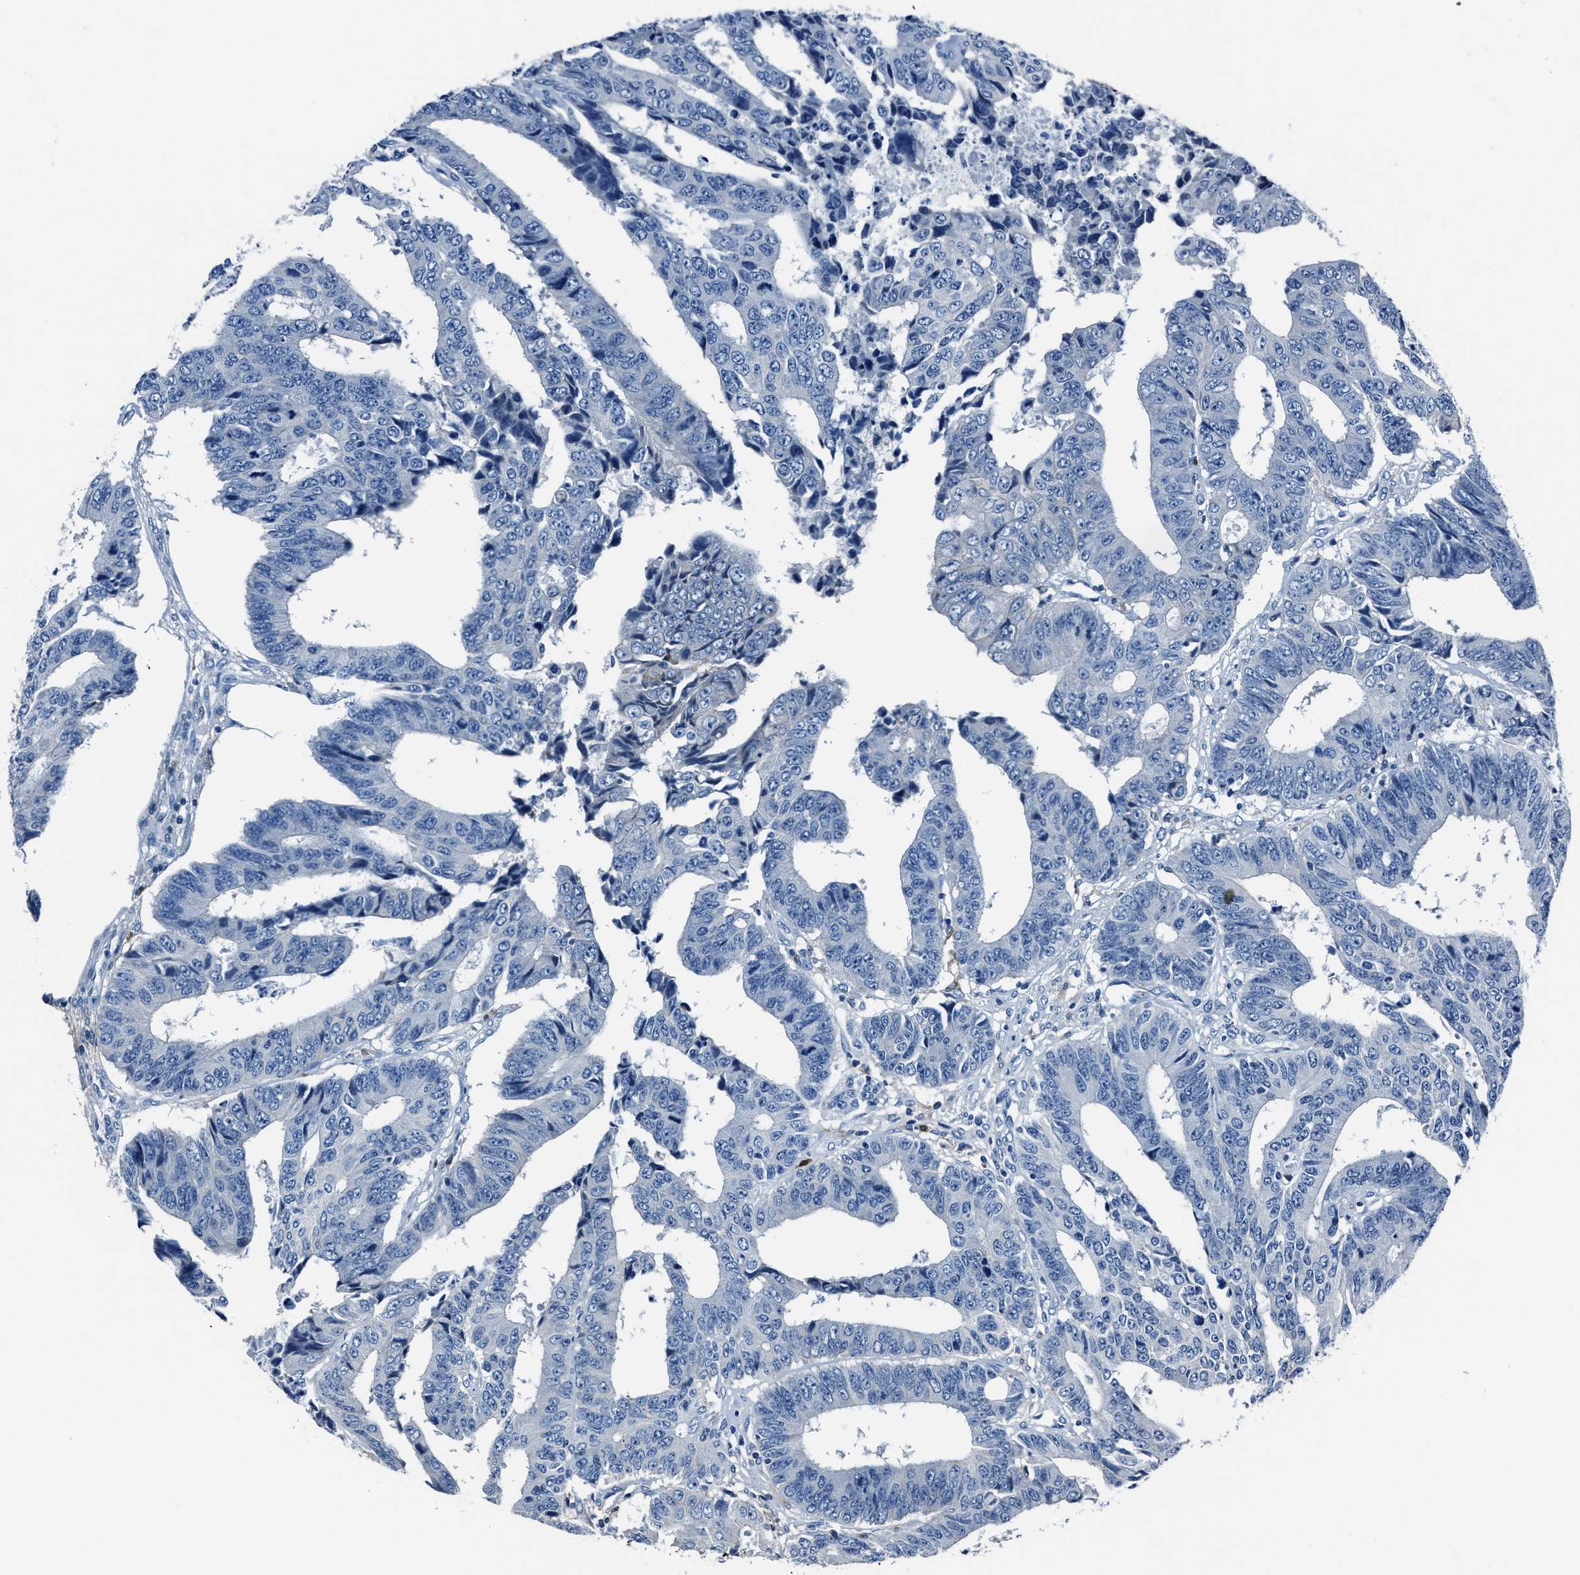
{"staining": {"intensity": "negative", "quantity": "none", "location": "none"}, "tissue": "colorectal cancer", "cell_type": "Tumor cells", "image_type": "cancer", "snomed": [{"axis": "morphology", "description": "Adenocarcinoma, NOS"}, {"axis": "topography", "description": "Rectum"}], "caption": "This photomicrograph is of colorectal cancer stained with immunohistochemistry (IHC) to label a protein in brown with the nuclei are counter-stained blue. There is no staining in tumor cells.", "gene": "FGL2", "patient": {"sex": "male", "age": 84}}